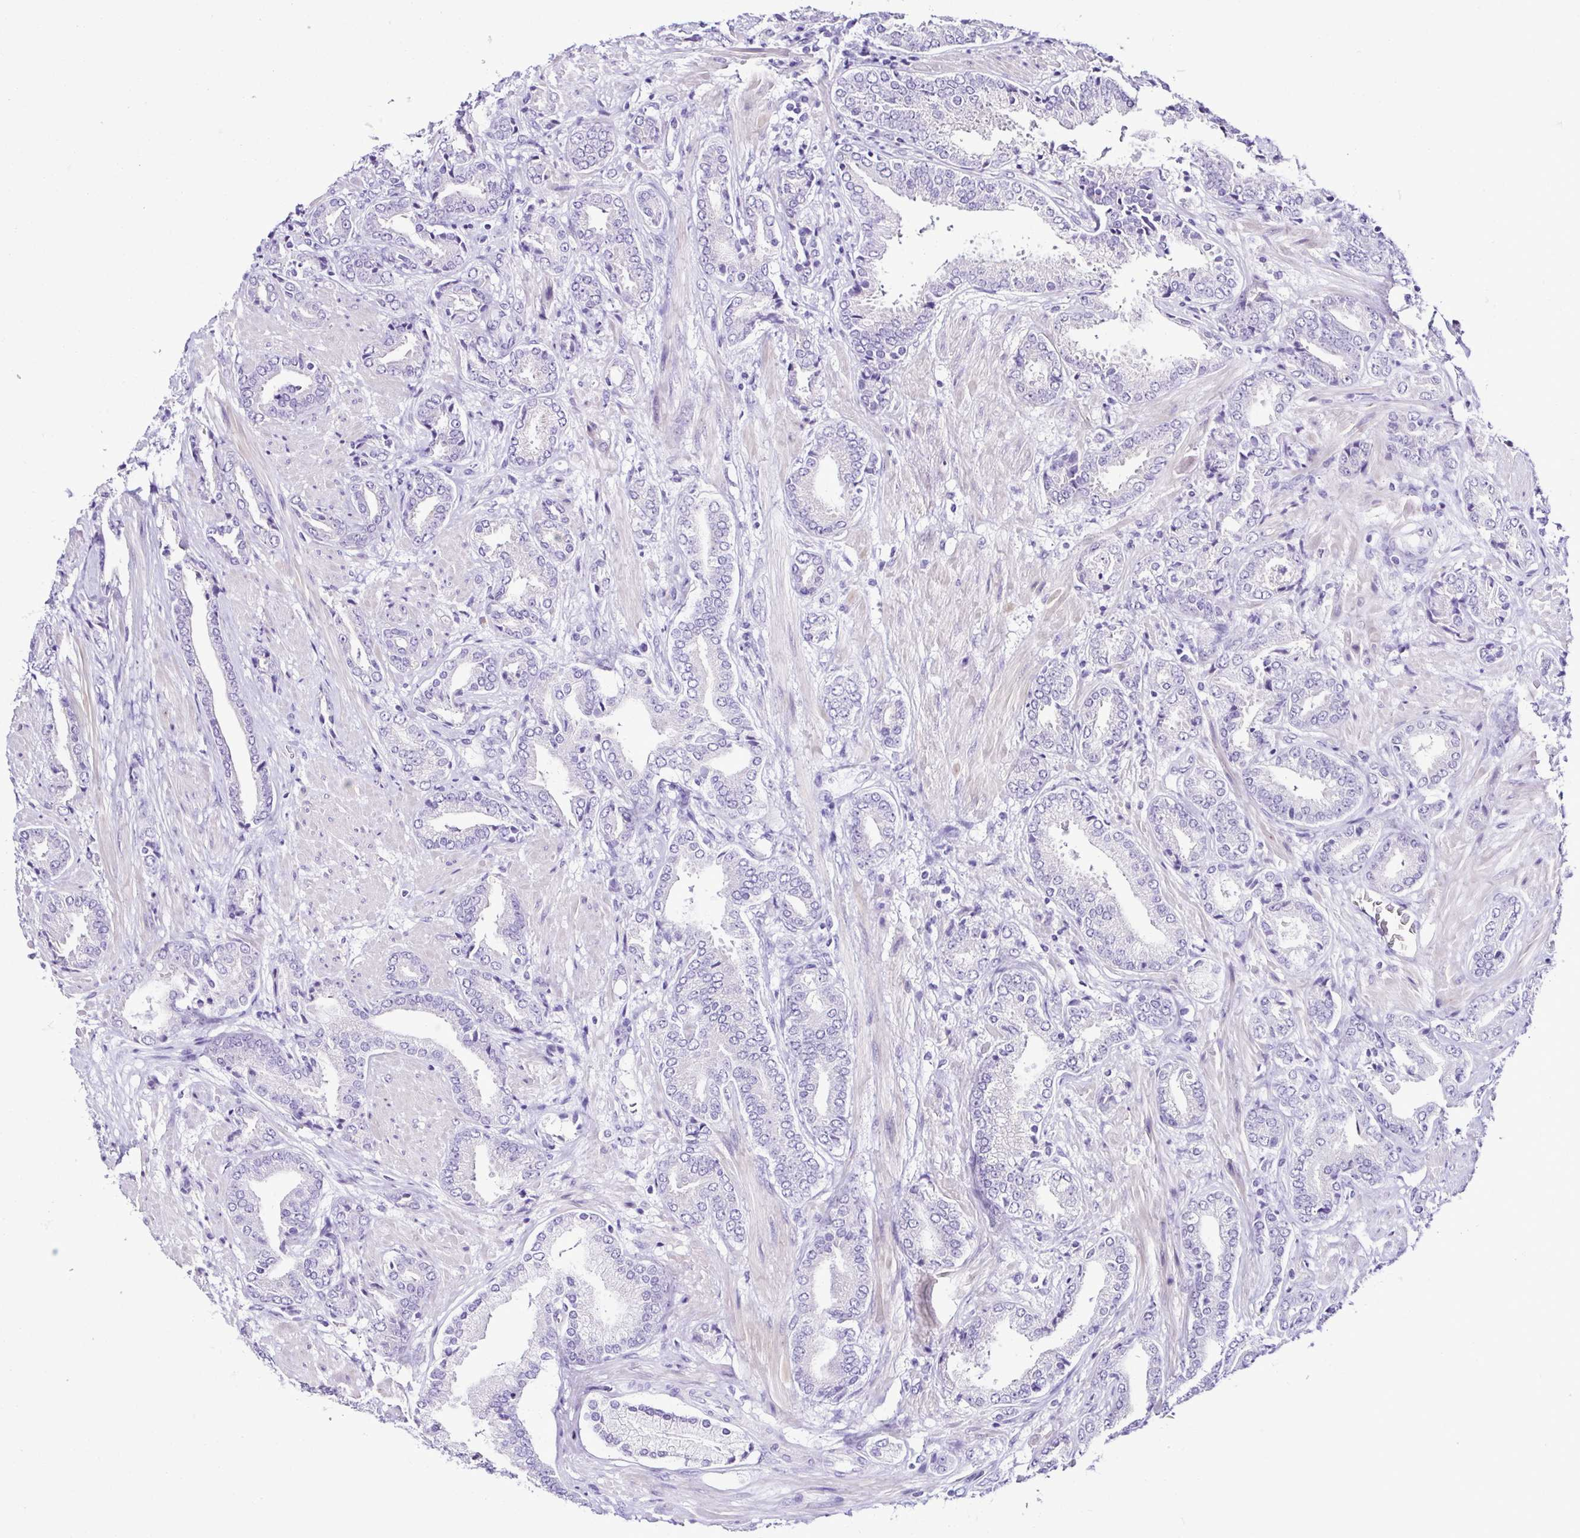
{"staining": {"intensity": "negative", "quantity": "none", "location": "none"}, "tissue": "prostate cancer", "cell_type": "Tumor cells", "image_type": "cancer", "snomed": [{"axis": "morphology", "description": "Adenocarcinoma, High grade"}, {"axis": "topography", "description": "Prostate"}], "caption": "IHC of high-grade adenocarcinoma (prostate) reveals no staining in tumor cells.", "gene": "SRL", "patient": {"sex": "male", "age": 56}}